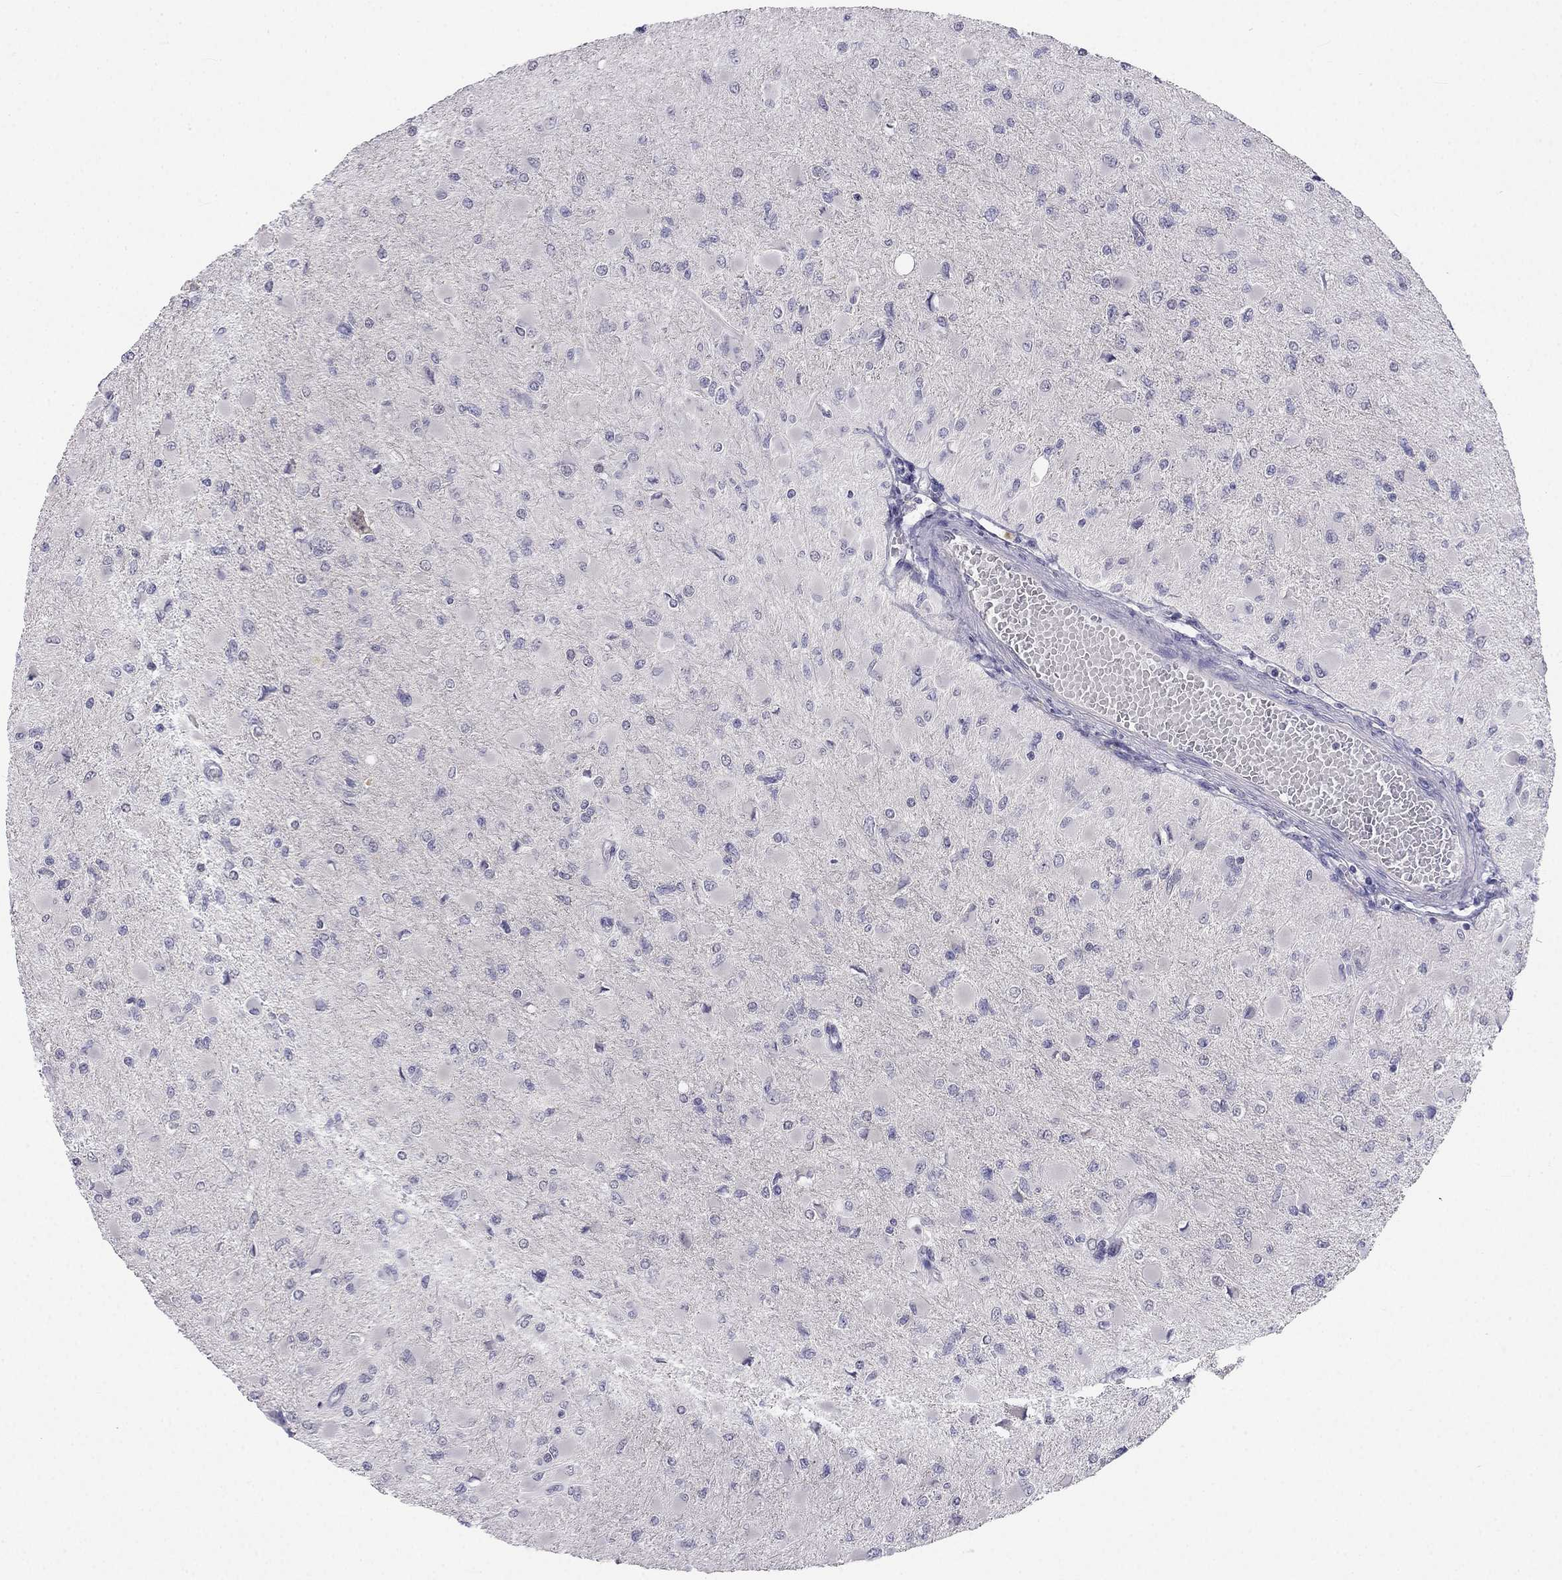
{"staining": {"intensity": "negative", "quantity": "none", "location": "none"}, "tissue": "glioma", "cell_type": "Tumor cells", "image_type": "cancer", "snomed": [{"axis": "morphology", "description": "Glioma, malignant, High grade"}, {"axis": "topography", "description": "Cerebral cortex"}], "caption": "Malignant glioma (high-grade) stained for a protein using IHC displays no expression tumor cells.", "gene": "C16orf89", "patient": {"sex": "female", "age": 36}}